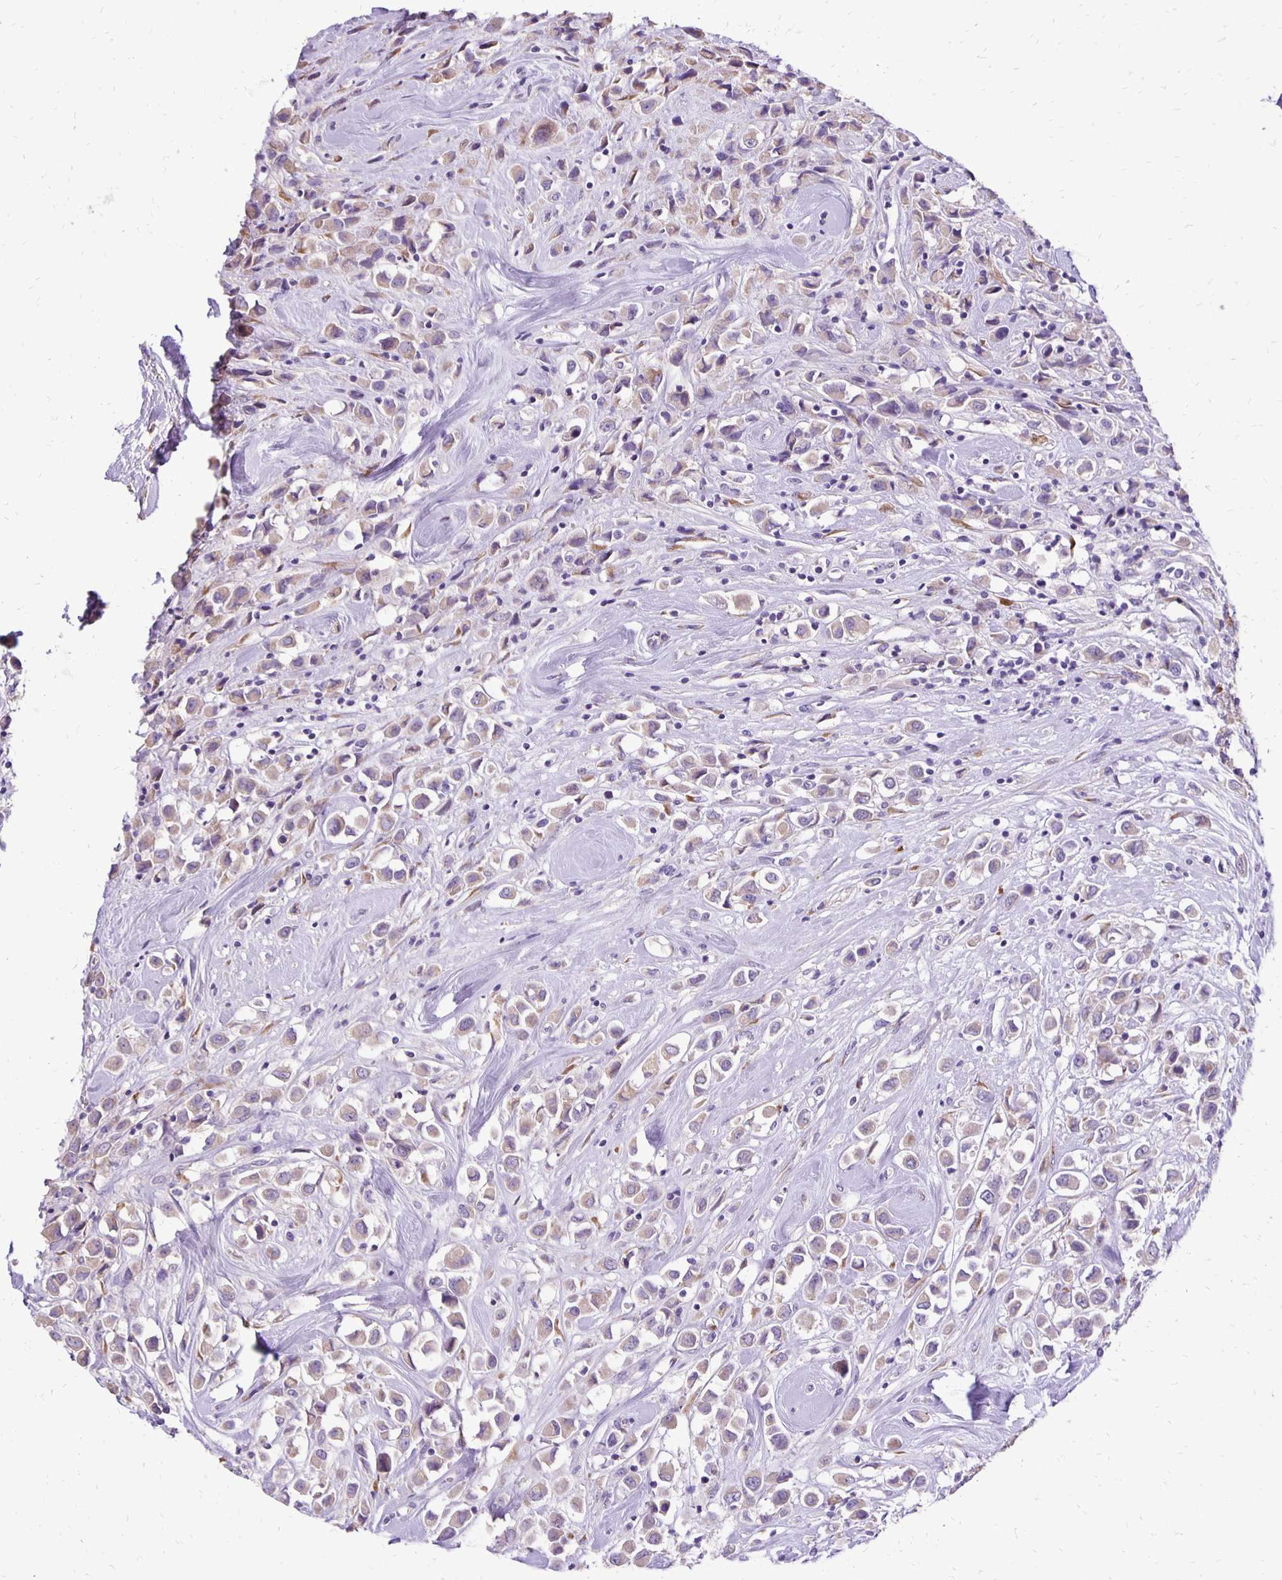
{"staining": {"intensity": "weak", "quantity": ">75%", "location": "cytoplasmic/membranous"}, "tissue": "breast cancer", "cell_type": "Tumor cells", "image_type": "cancer", "snomed": [{"axis": "morphology", "description": "Duct carcinoma"}, {"axis": "topography", "description": "Breast"}], "caption": "Immunohistochemistry of intraductal carcinoma (breast) displays low levels of weak cytoplasmic/membranous positivity in about >75% of tumor cells.", "gene": "ANKRD45", "patient": {"sex": "female", "age": 61}}